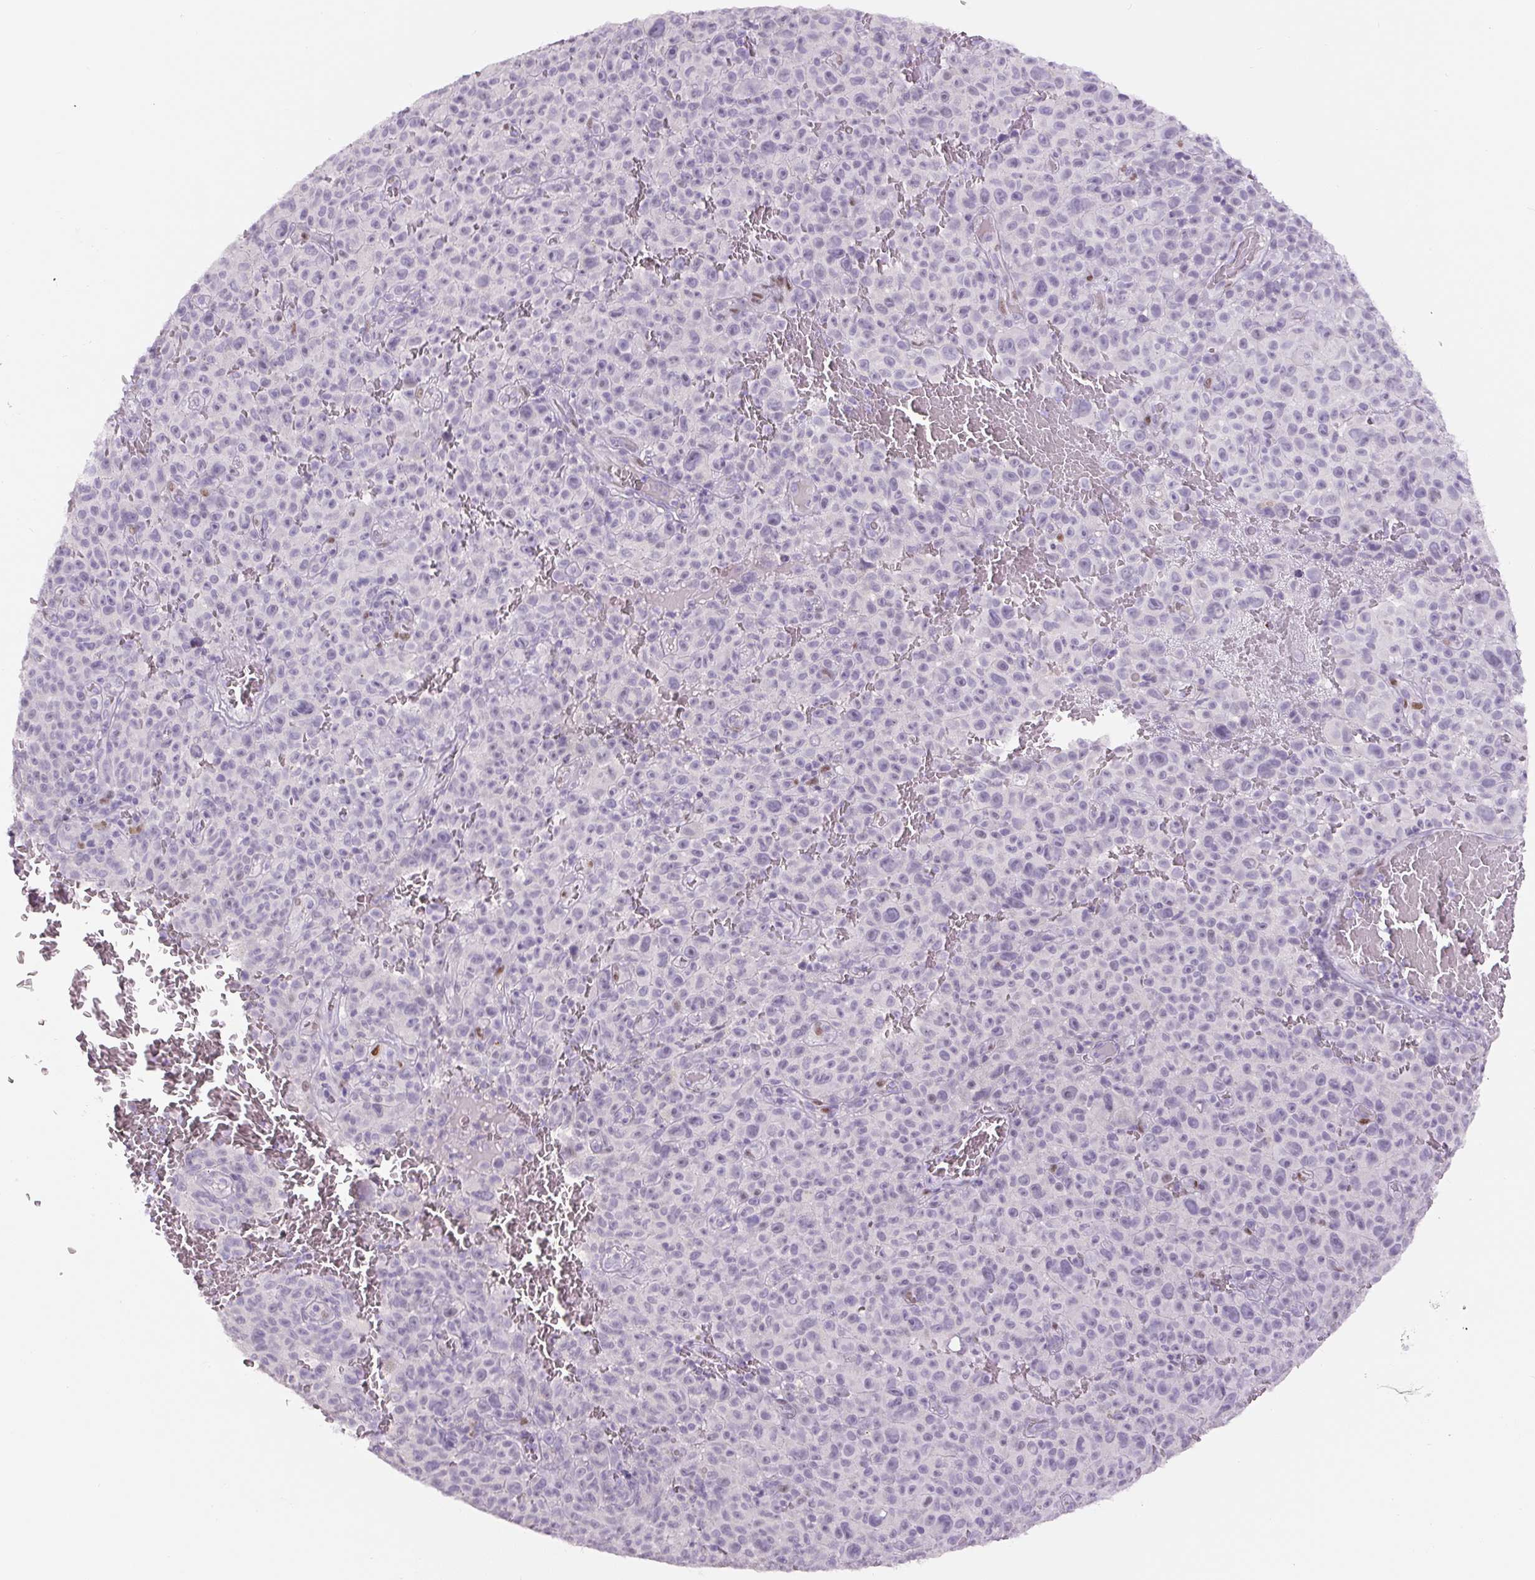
{"staining": {"intensity": "negative", "quantity": "none", "location": "none"}, "tissue": "melanoma", "cell_type": "Tumor cells", "image_type": "cancer", "snomed": [{"axis": "morphology", "description": "Malignant melanoma, NOS"}, {"axis": "topography", "description": "Skin"}], "caption": "High magnification brightfield microscopy of malignant melanoma stained with DAB (brown) and counterstained with hematoxylin (blue): tumor cells show no significant expression.", "gene": "SIX1", "patient": {"sex": "female", "age": 82}}